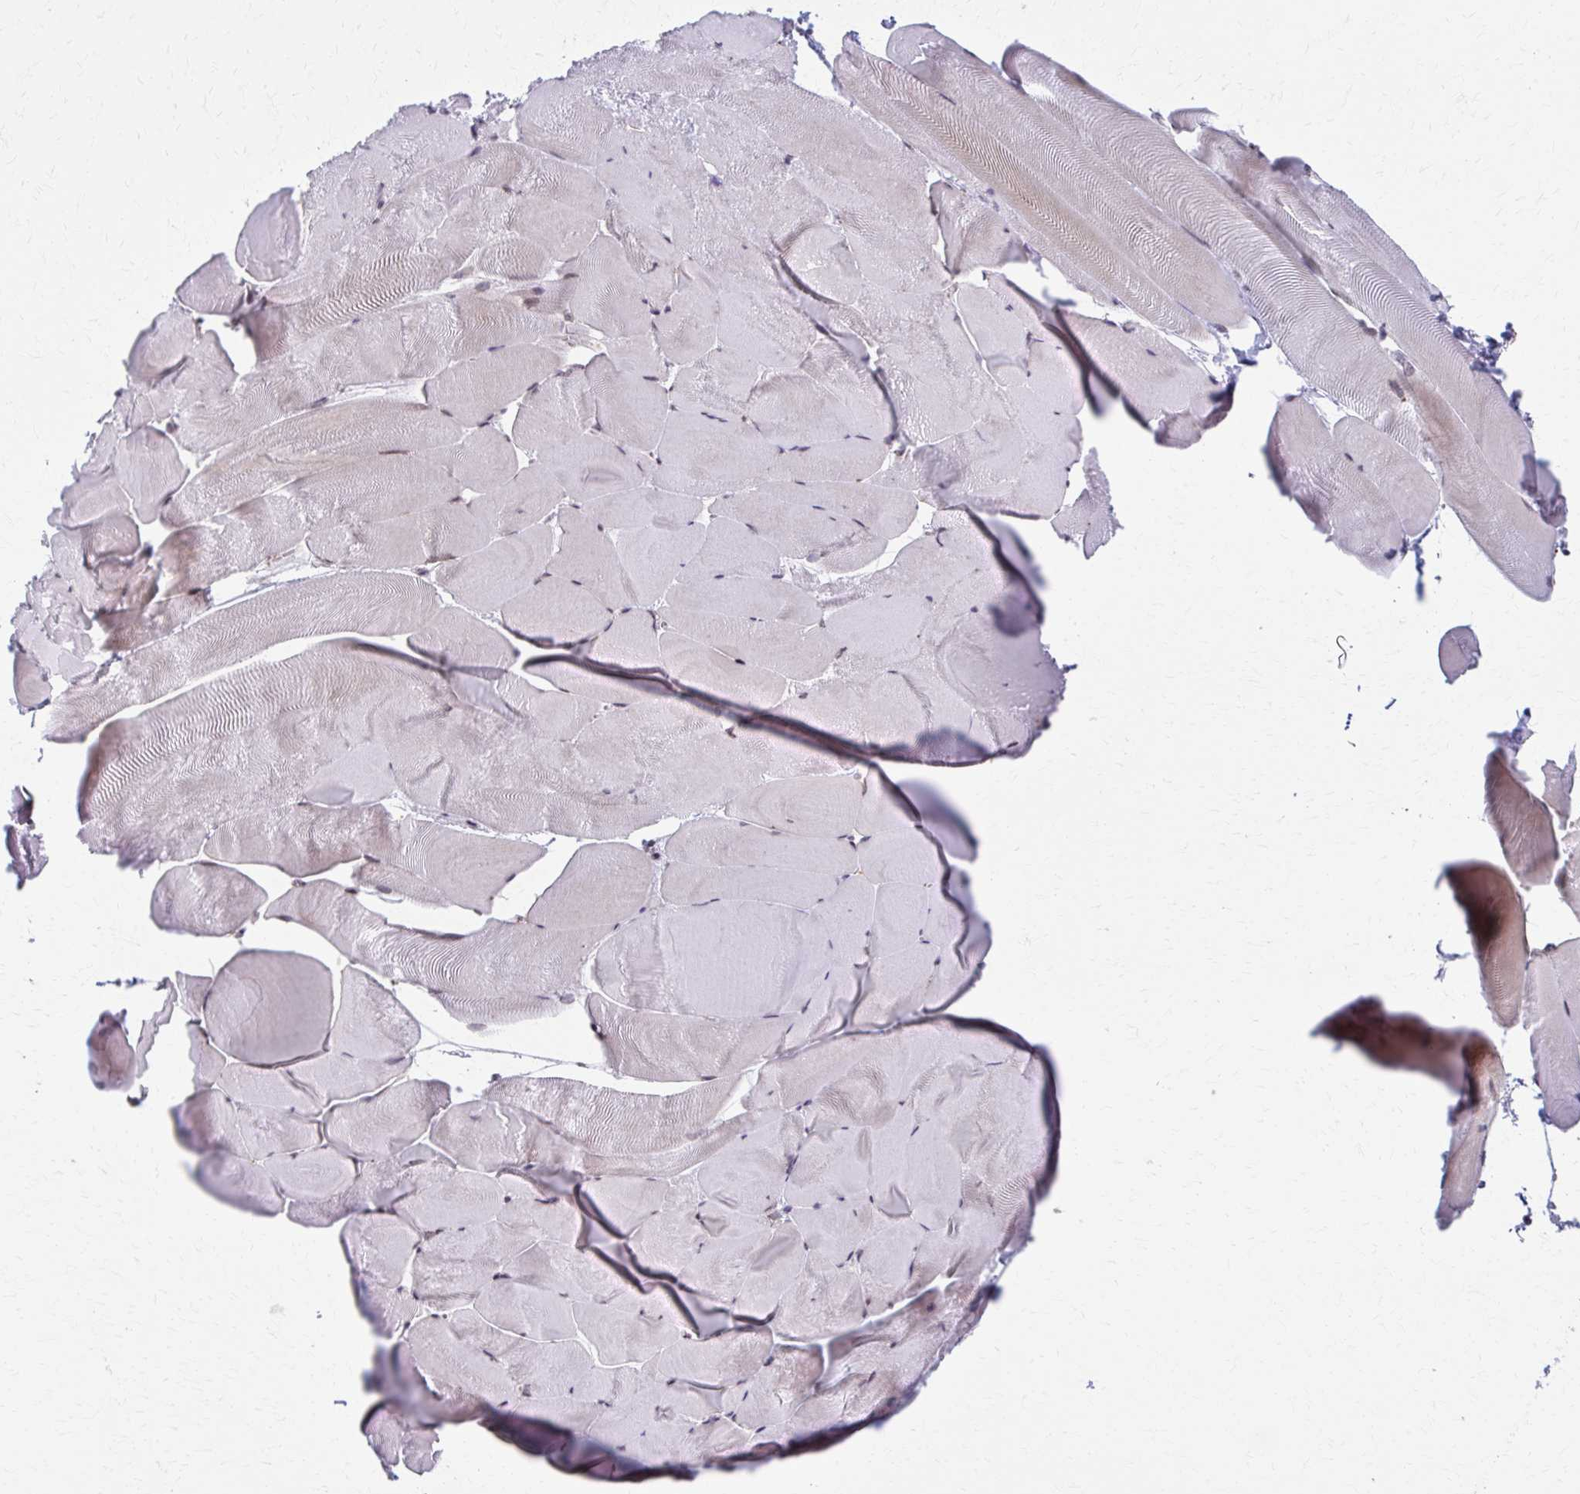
{"staining": {"intensity": "negative", "quantity": "none", "location": "none"}, "tissue": "skeletal muscle", "cell_type": "Myocytes", "image_type": "normal", "snomed": [{"axis": "morphology", "description": "Normal tissue, NOS"}, {"axis": "topography", "description": "Skeletal muscle"}], "caption": "Skeletal muscle stained for a protein using immunohistochemistry (IHC) displays no expression myocytes.", "gene": "SETBP1", "patient": {"sex": "female", "age": 64}}